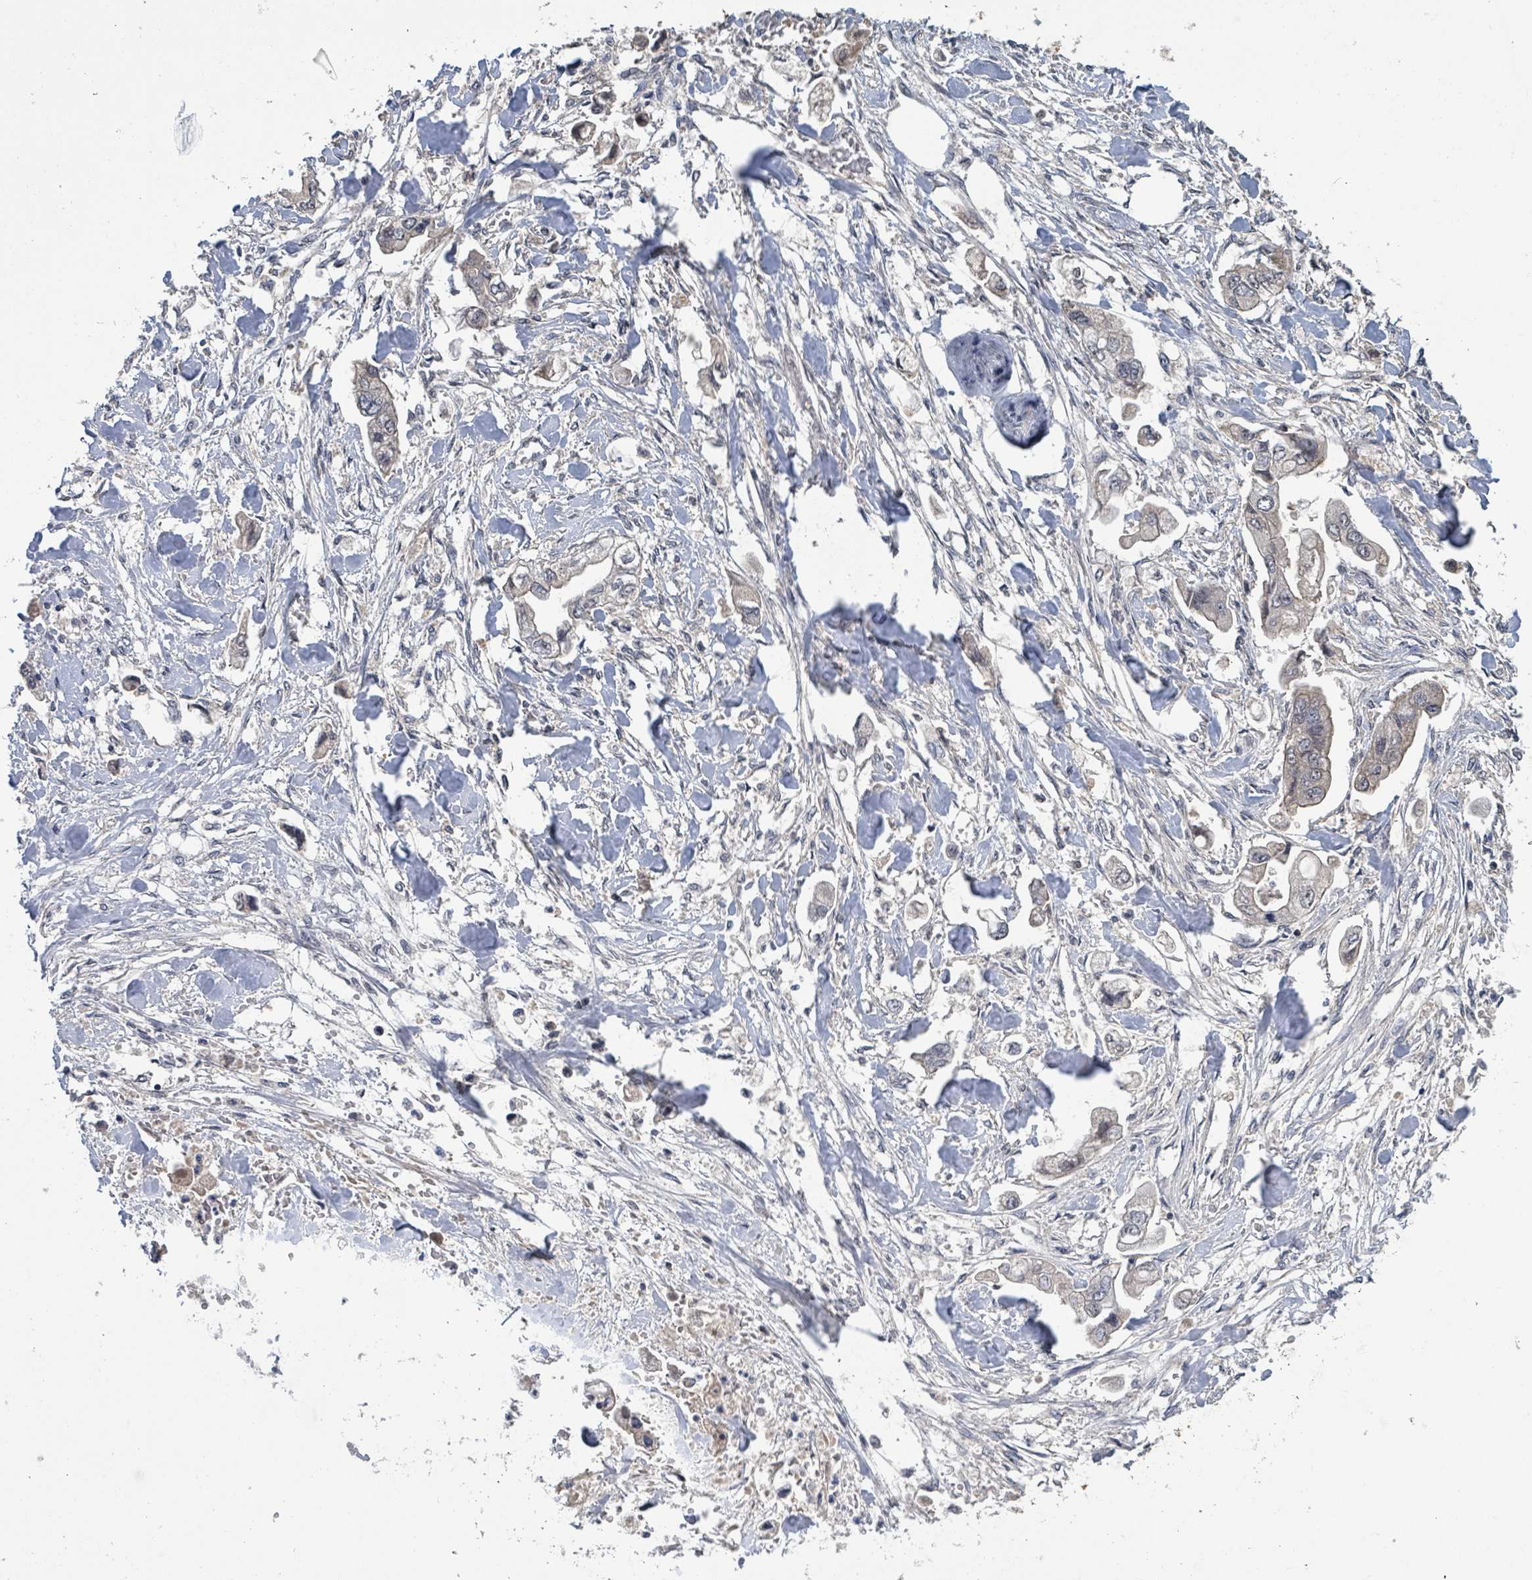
{"staining": {"intensity": "weak", "quantity": "<25%", "location": "nuclear"}, "tissue": "stomach cancer", "cell_type": "Tumor cells", "image_type": "cancer", "snomed": [{"axis": "morphology", "description": "Adenocarcinoma, NOS"}, {"axis": "topography", "description": "Stomach"}], "caption": "This is an immunohistochemistry histopathology image of stomach cancer. There is no expression in tumor cells.", "gene": "ZBTB14", "patient": {"sex": "male", "age": 62}}